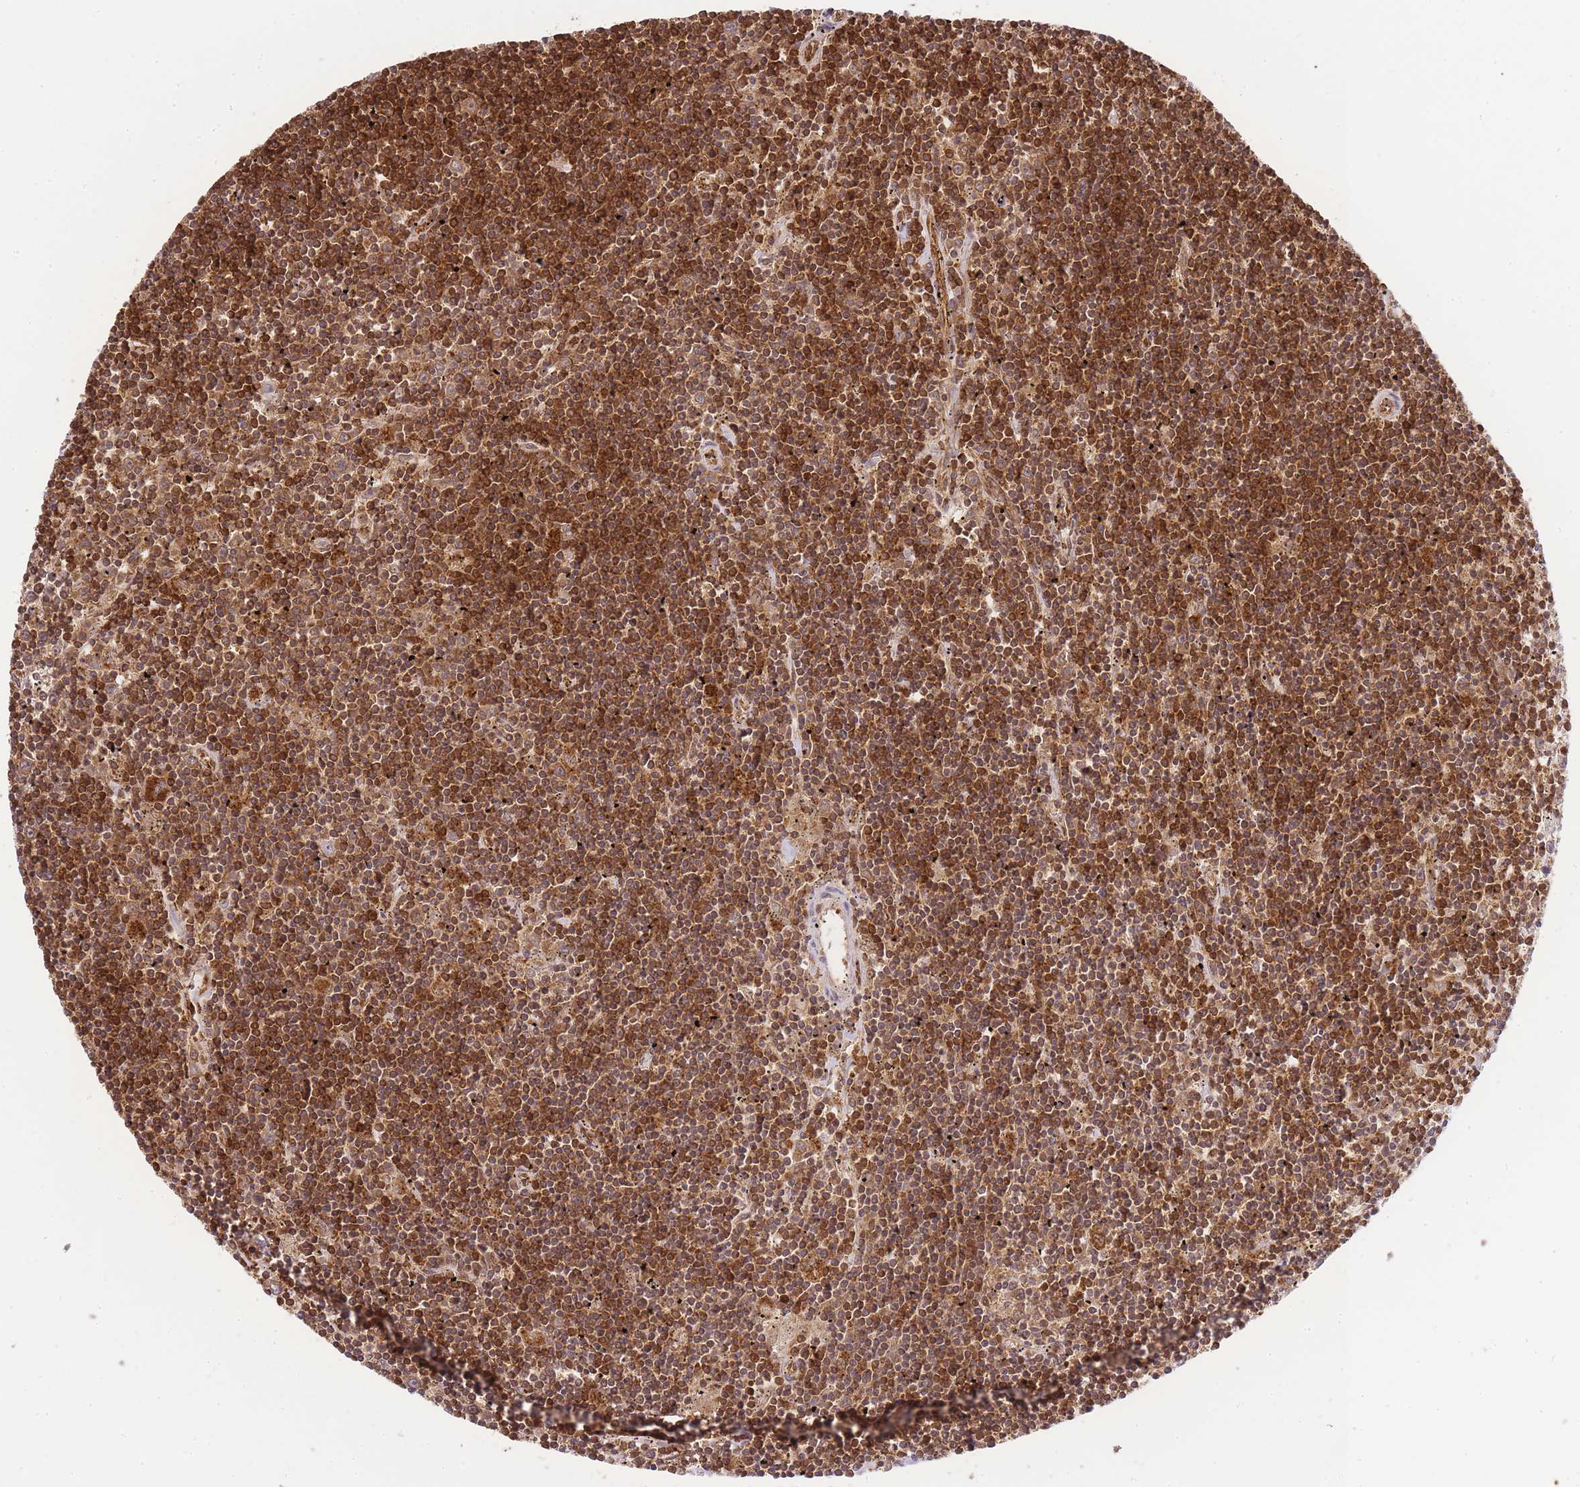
{"staining": {"intensity": "strong", "quantity": ">75%", "location": "cytoplasmic/membranous"}, "tissue": "lymphoma", "cell_type": "Tumor cells", "image_type": "cancer", "snomed": [{"axis": "morphology", "description": "Malignant lymphoma, non-Hodgkin's type, Low grade"}, {"axis": "topography", "description": "Spleen"}], "caption": "Low-grade malignant lymphoma, non-Hodgkin's type stained for a protein (brown) displays strong cytoplasmic/membranous positive expression in about >75% of tumor cells.", "gene": "MSN", "patient": {"sex": "male", "age": 76}}